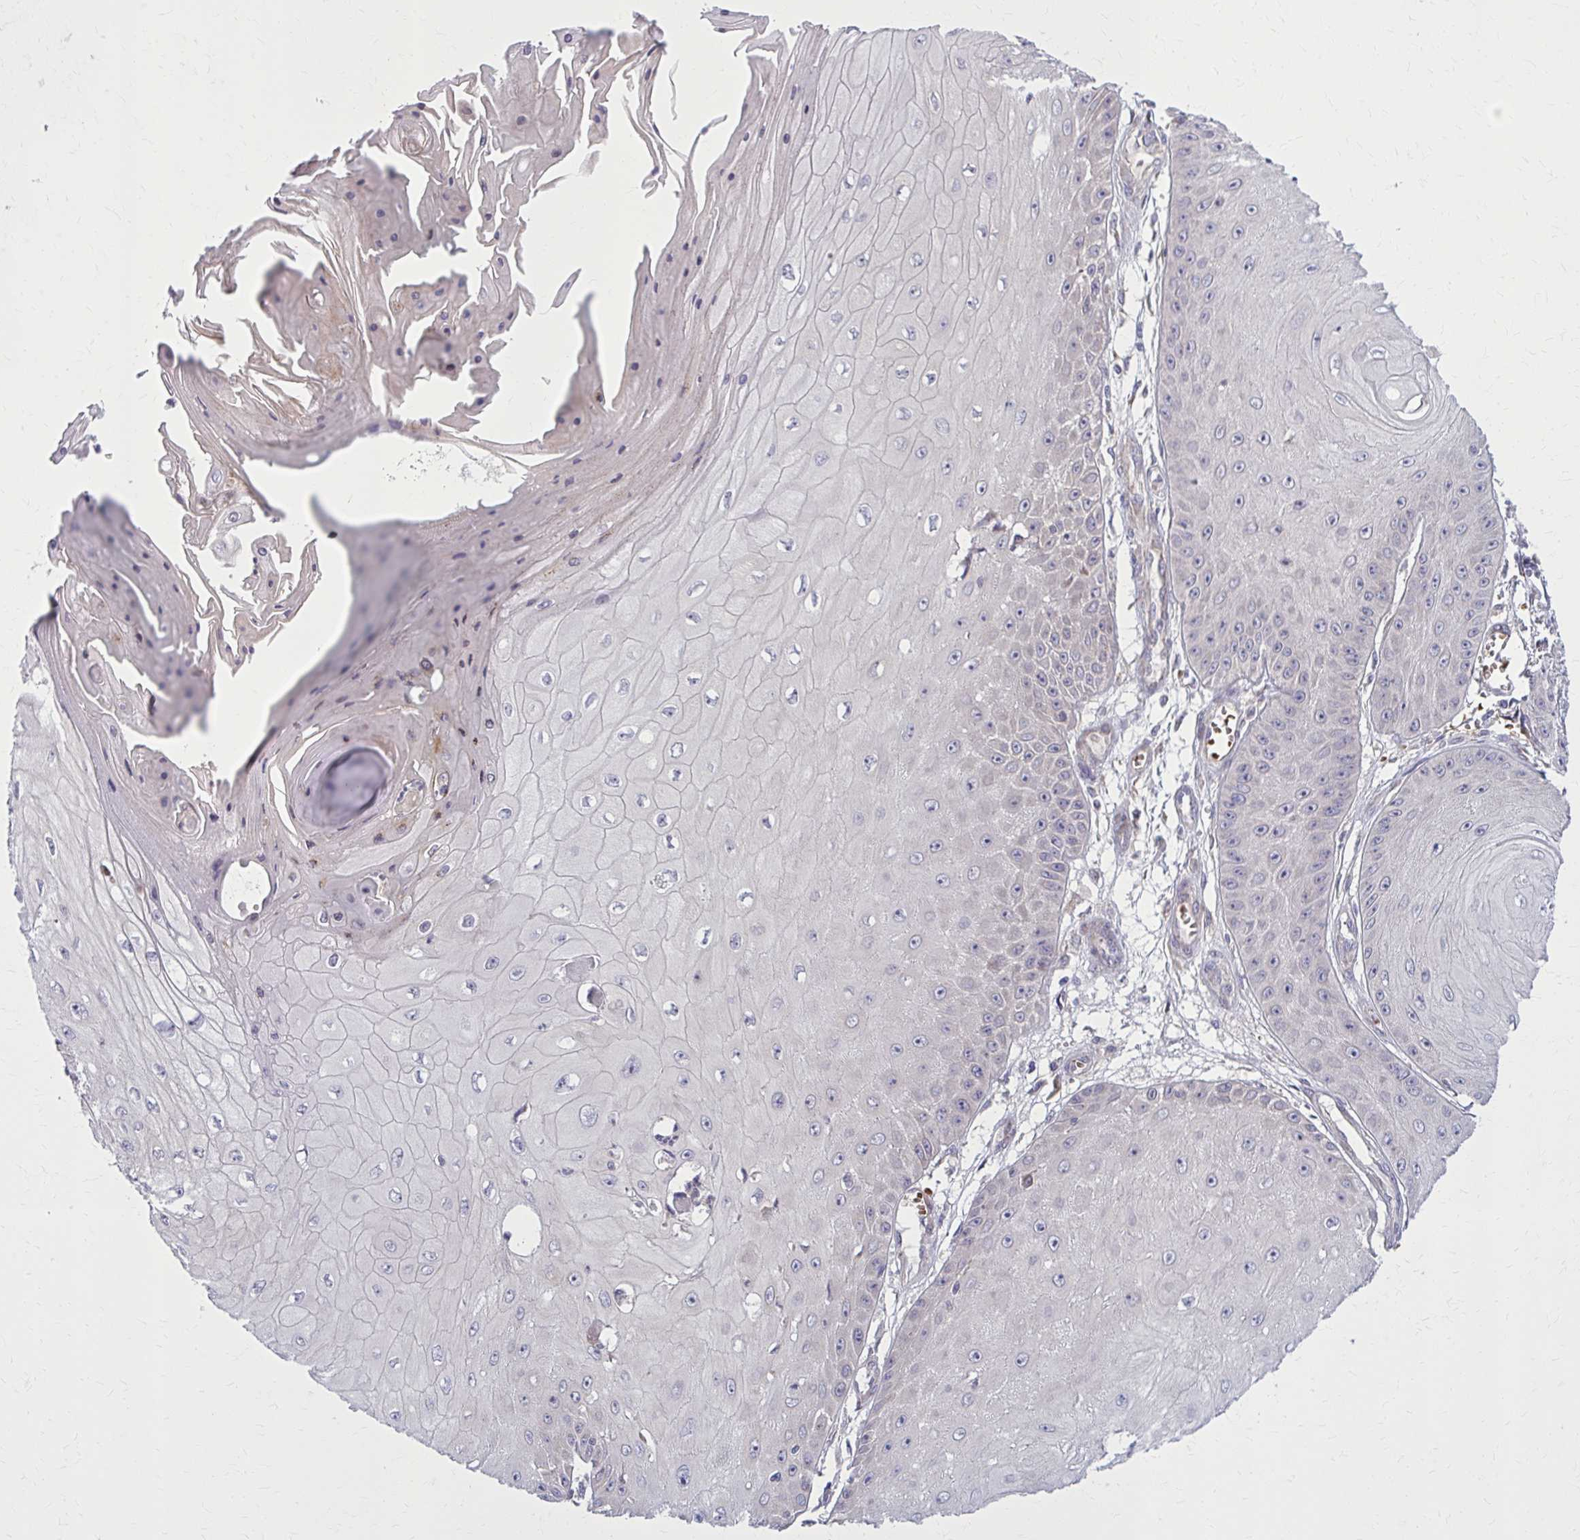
{"staining": {"intensity": "negative", "quantity": "none", "location": "none"}, "tissue": "skin cancer", "cell_type": "Tumor cells", "image_type": "cancer", "snomed": [{"axis": "morphology", "description": "Squamous cell carcinoma, NOS"}, {"axis": "topography", "description": "Skin"}], "caption": "Immunohistochemical staining of skin cancer displays no significant staining in tumor cells.", "gene": "SNF8", "patient": {"sex": "male", "age": 70}}